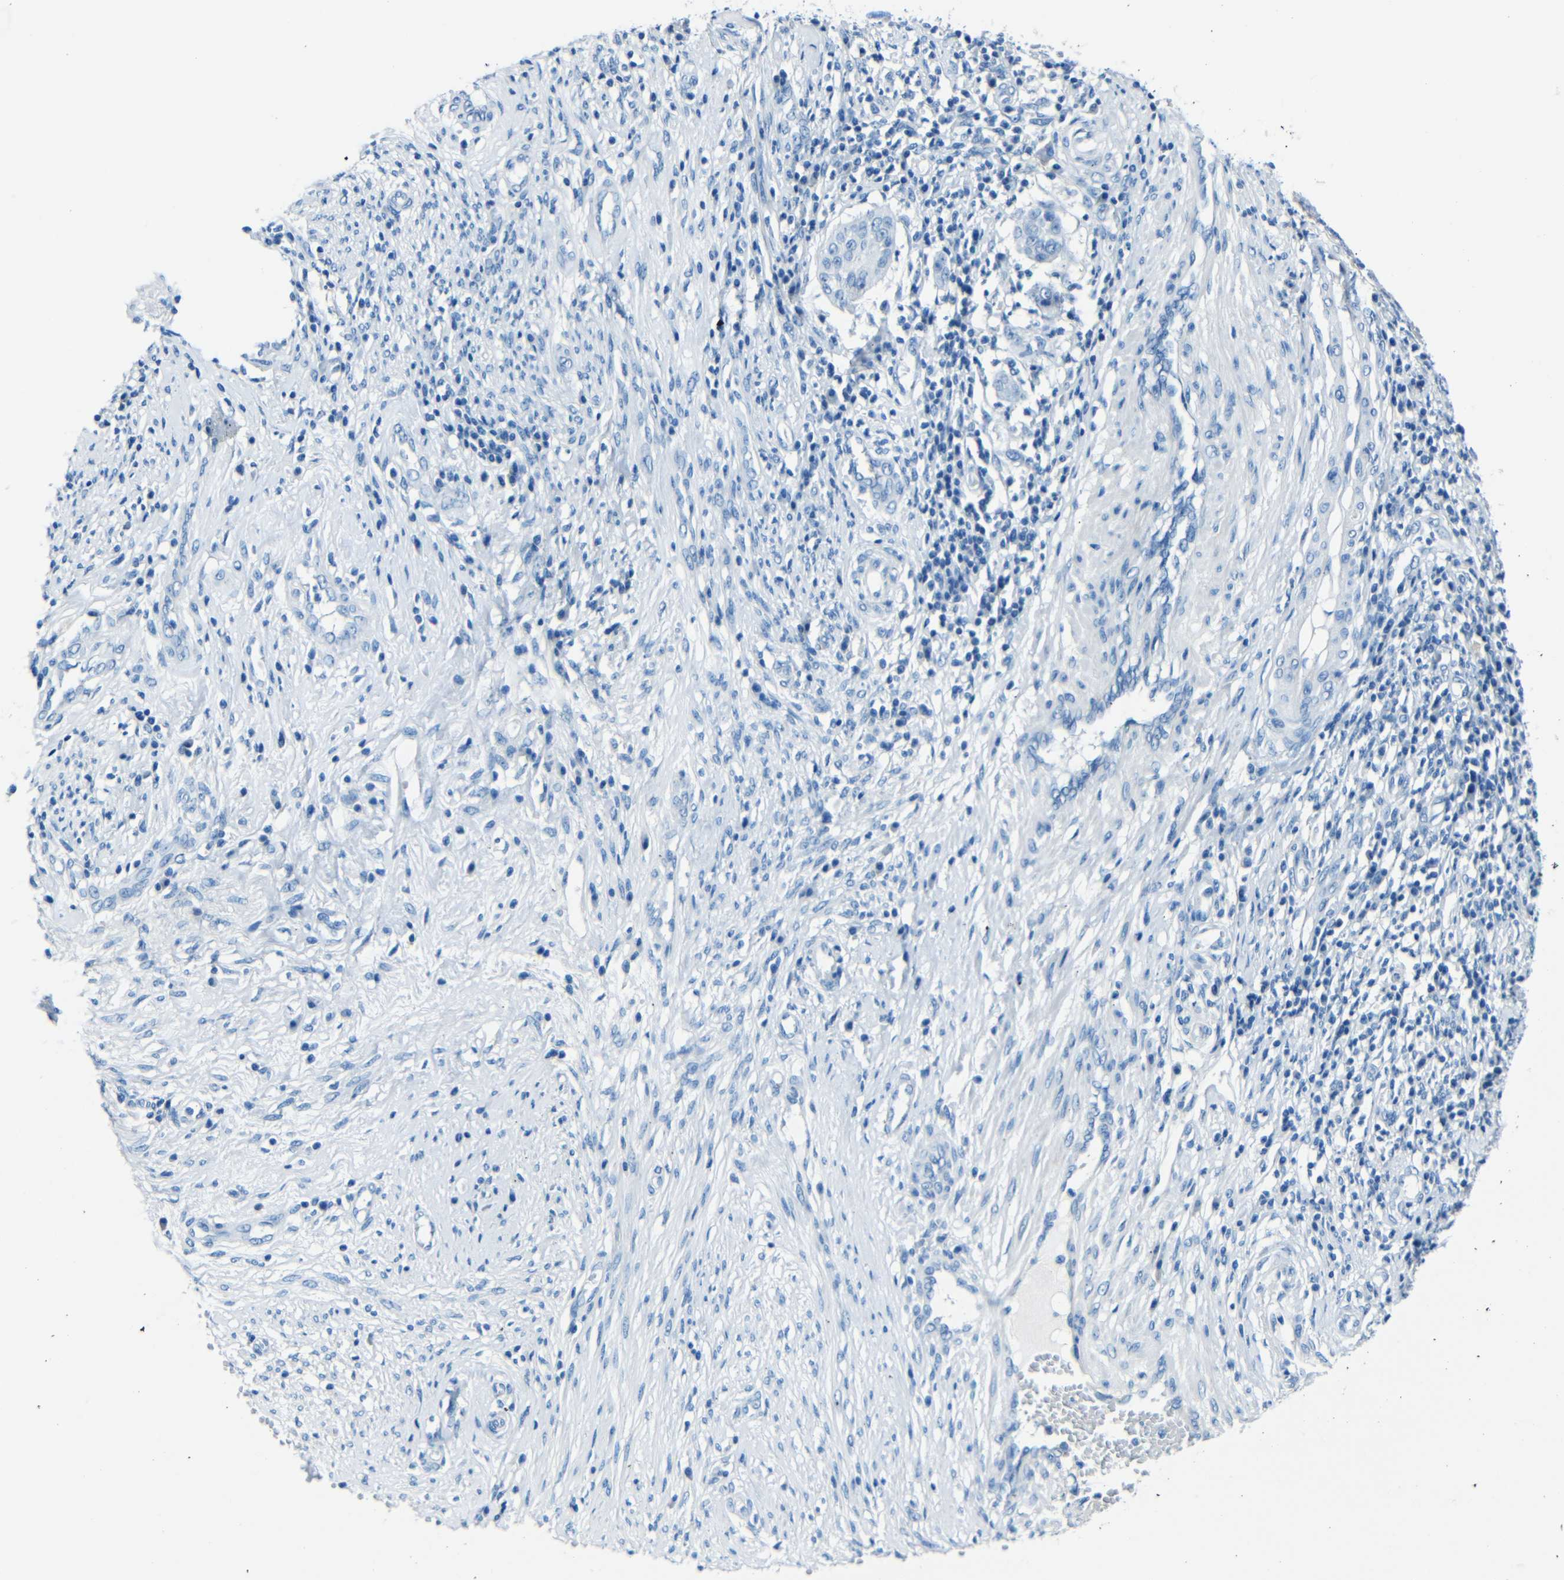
{"staining": {"intensity": "negative", "quantity": "none", "location": "none"}, "tissue": "cervical cancer", "cell_type": "Tumor cells", "image_type": "cancer", "snomed": [{"axis": "morphology", "description": "Normal tissue, NOS"}, {"axis": "morphology", "description": "Squamous cell carcinoma, NOS"}, {"axis": "topography", "description": "Cervix"}], "caption": "Immunohistochemistry micrograph of neoplastic tissue: human cervical cancer stained with DAB shows no significant protein expression in tumor cells.", "gene": "FBN2", "patient": {"sex": "female", "age": 39}}